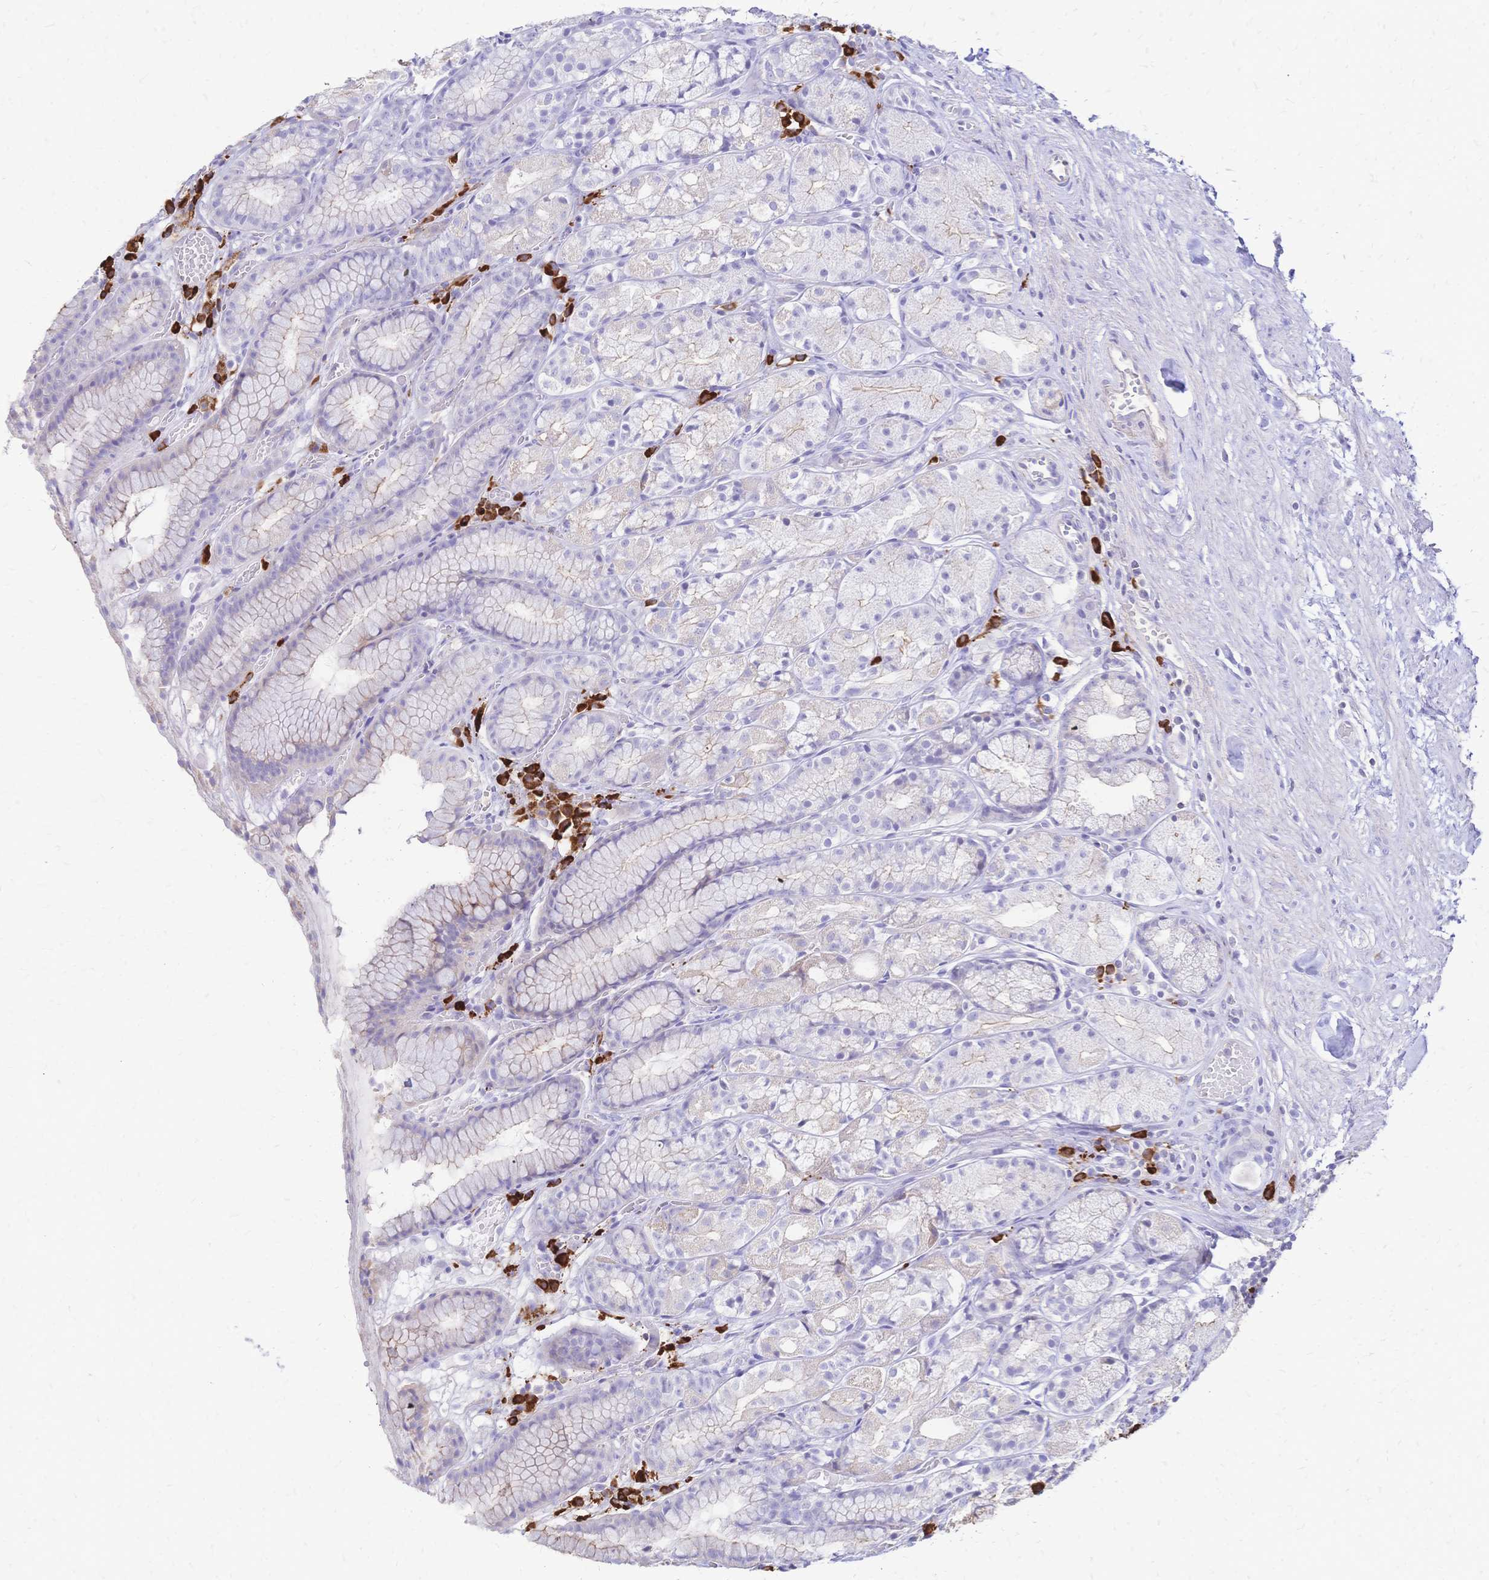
{"staining": {"intensity": "weak", "quantity": "<25%", "location": "cytoplasmic/membranous"}, "tissue": "stomach", "cell_type": "Glandular cells", "image_type": "normal", "snomed": [{"axis": "morphology", "description": "Normal tissue, NOS"}, {"axis": "topography", "description": "Stomach"}], "caption": "Immunohistochemistry histopathology image of benign human stomach stained for a protein (brown), which displays no positivity in glandular cells.", "gene": "IL2RA", "patient": {"sex": "male", "age": 70}}